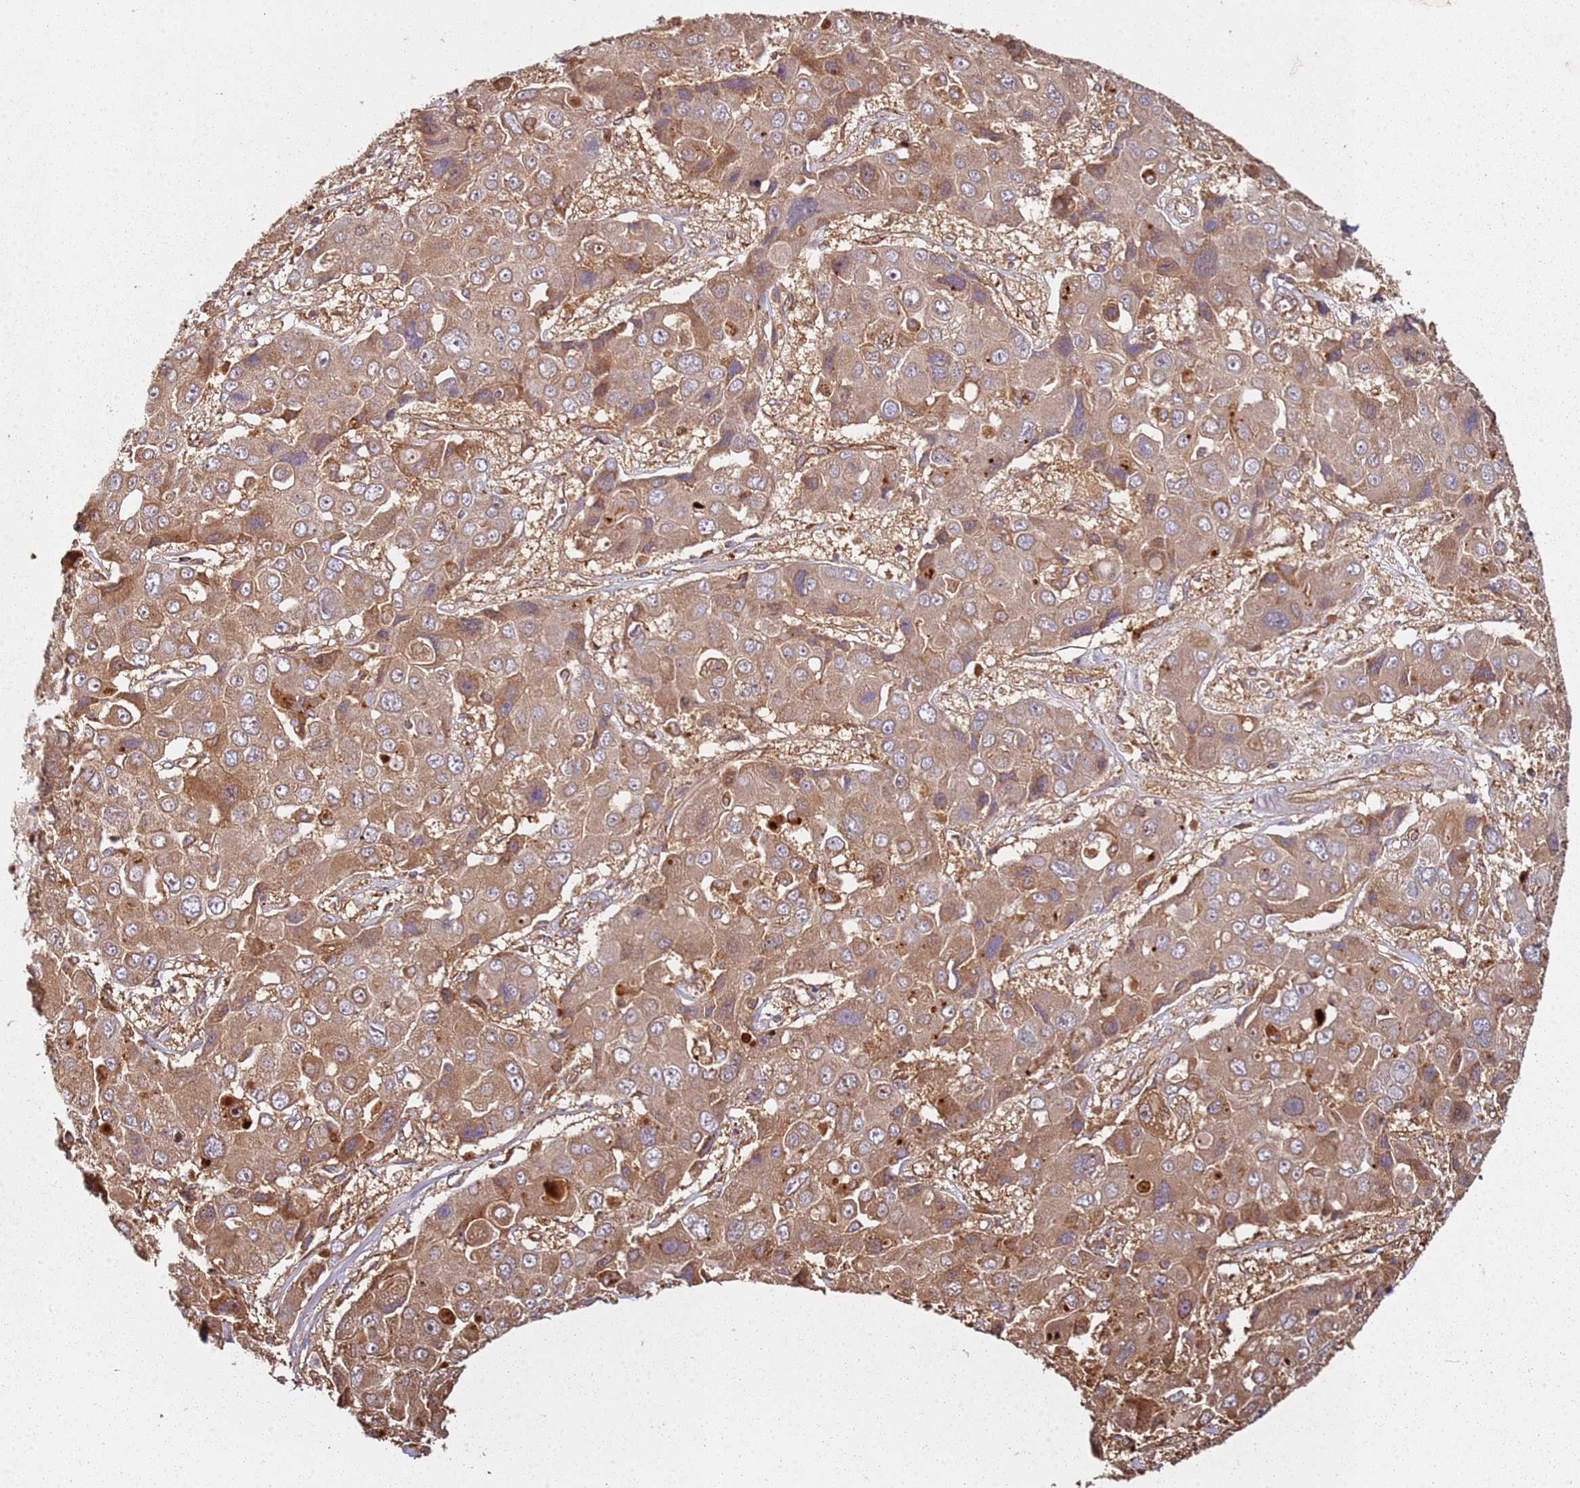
{"staining": {"intensity": "moderate", "quantity": ">75%", "location": "cytoplasmic/membranous"}, "tissue": "liver cancer", "cell_type": "Tumor cells", "image_type": "cancer", "snomed": [{"axis": "morphology", "description": "Cholangiocarcinoma"}, {"axis": "topography", "description": "Liver"}], "caption": "This image shows IHC staining of human liver cancer (cholangiocarcinoma), with medium moderate cytoplasmic/membranous staining in approximately >75% of tumor cells.", "gene": "SCGB2B2", "patient": {"sex": "male", "age": 67}}